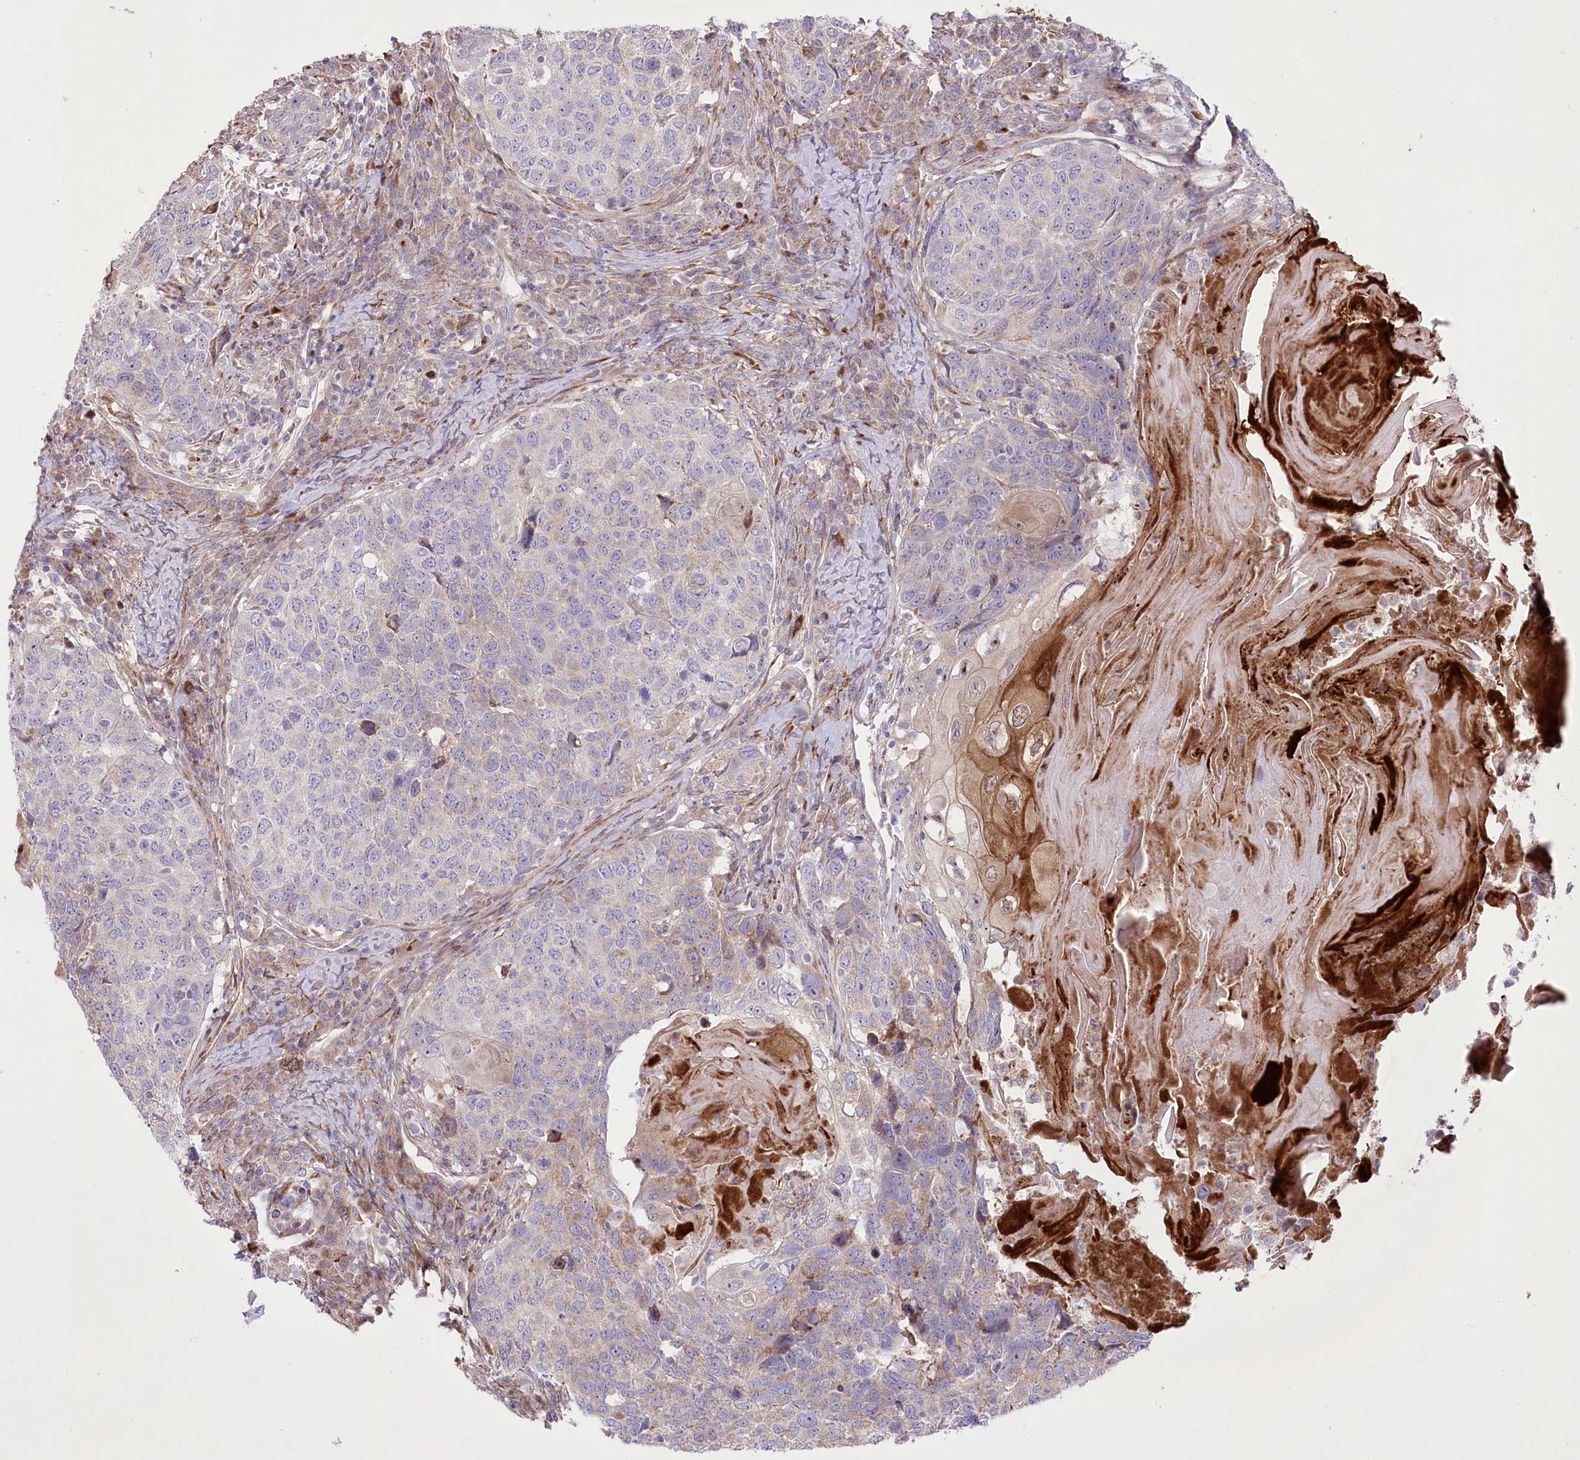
{"staining": {"intensity": "negative", "quantity": "none", "location": "none"}, "tissue": "head and neck cancer", "cell_type": "Tumor cells", "image_type": "cancer", "snomed": [{"axis": "morphology", "description": "Squamous cell carcinoma, NOS"}, {"axis": "topography", "description": "Head-Neck"}], "caption": "DAB (3,3'-diaminobenzidine) immunohistochemical staining of human squamous cell carcinoma (head and neck) exhibits no significant staining in tumor cells. (Stains: DAB (3,3'-diaminobenzidine) IHC with hematoxylin counter stain, Microscopy: brightfield microscopy at high magnification).", "gene": "RNF24", "patient": {"sex": "male", "age": 66}}